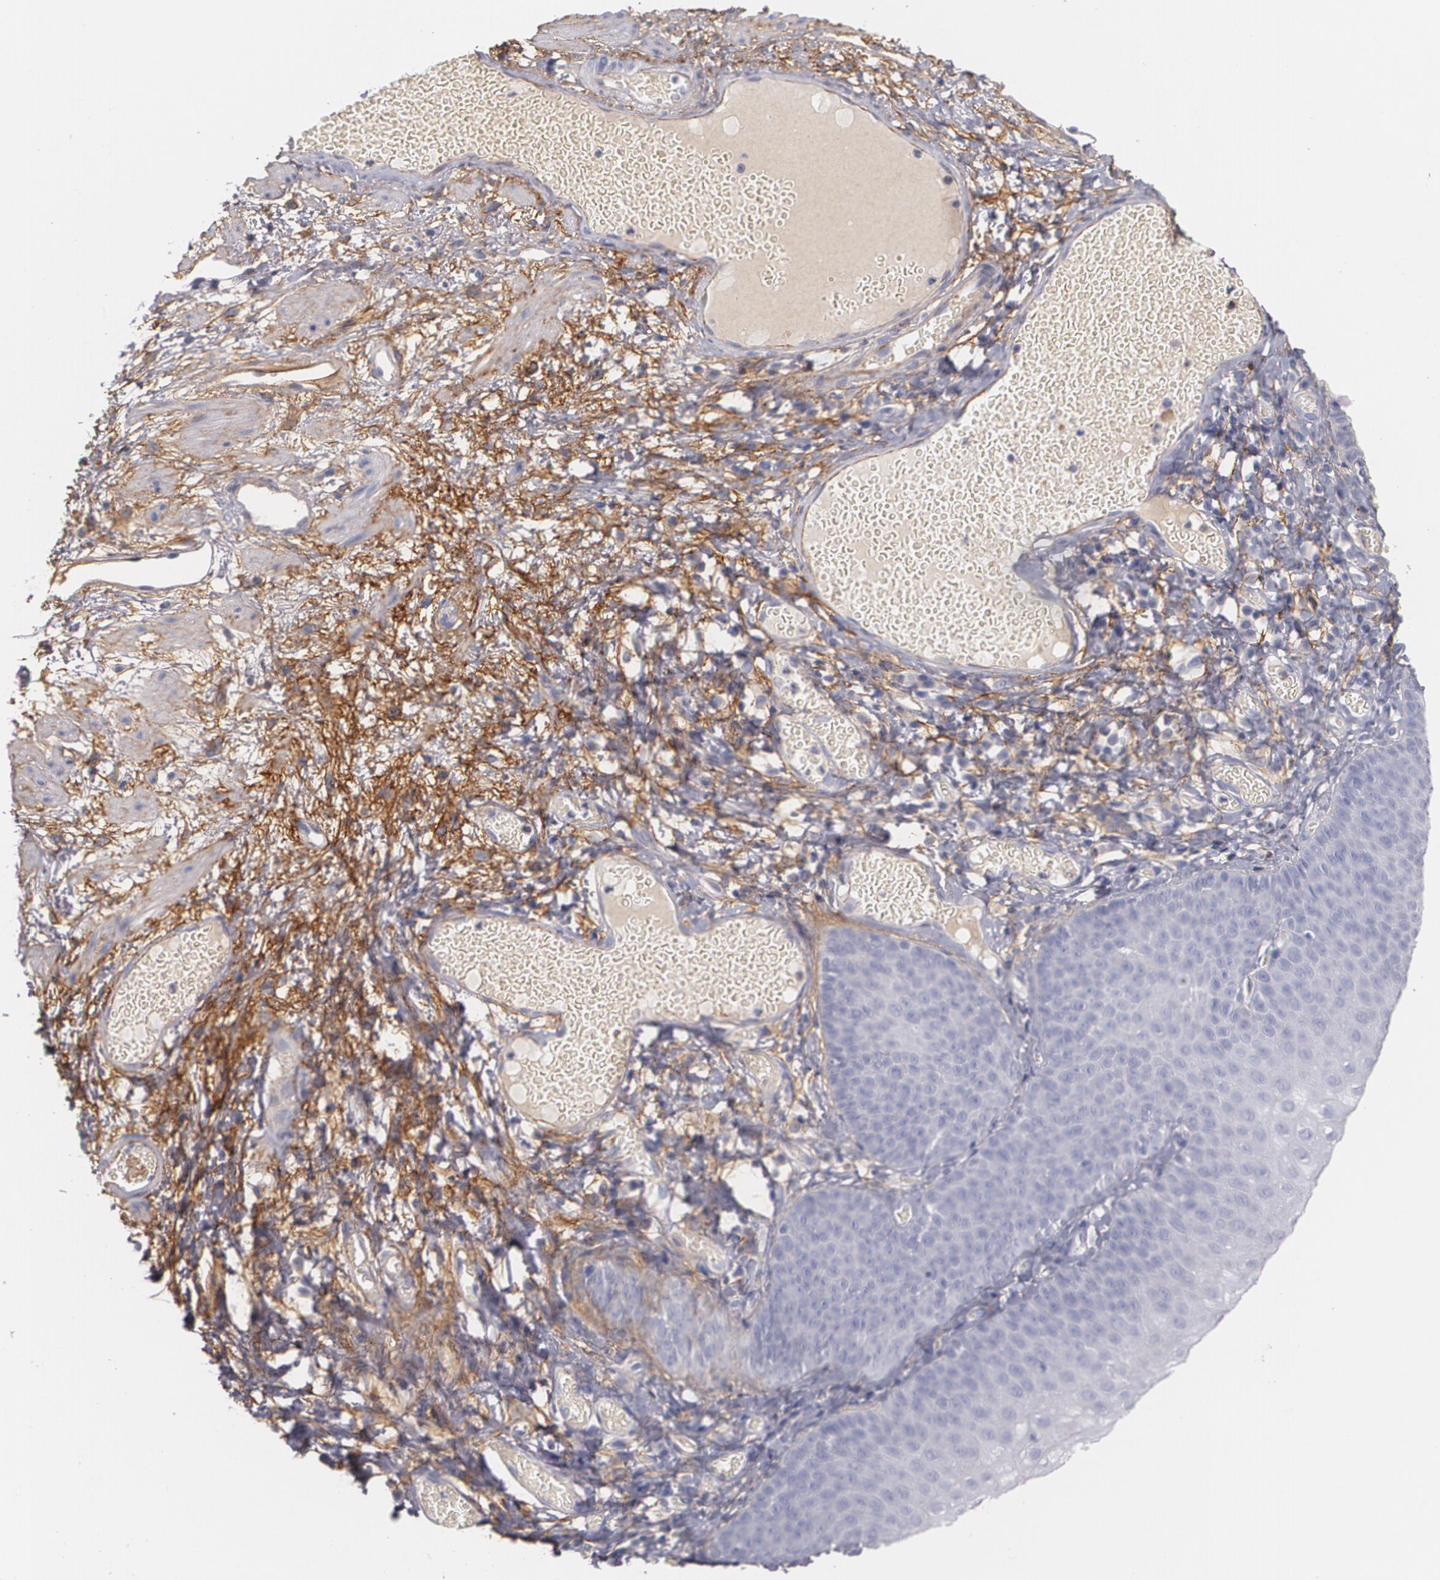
{"staining": {"intensity": "negative", "quantity": "none", "location": "none"}, "tissue": "skin", "cell_type": "Epidermal cells", "image_type": "normal", "snomed": [{"axis": "morphology", "description": "Normal tissue, NOS"}, {"axis": "morphology", "description": "Hemorrhoids"}, {"axis": "morphology", "description": "Inflammation, NOS"}, {"axis": "topography", "description": "Anal"}], "caption": "Immunohistochemistry photomicrograph of normal skin stained for a protein (brown), which reveals no staining in epidermal cells.", "gene": "FBLN1", "patient": {"sex": "male", "age": 60}}